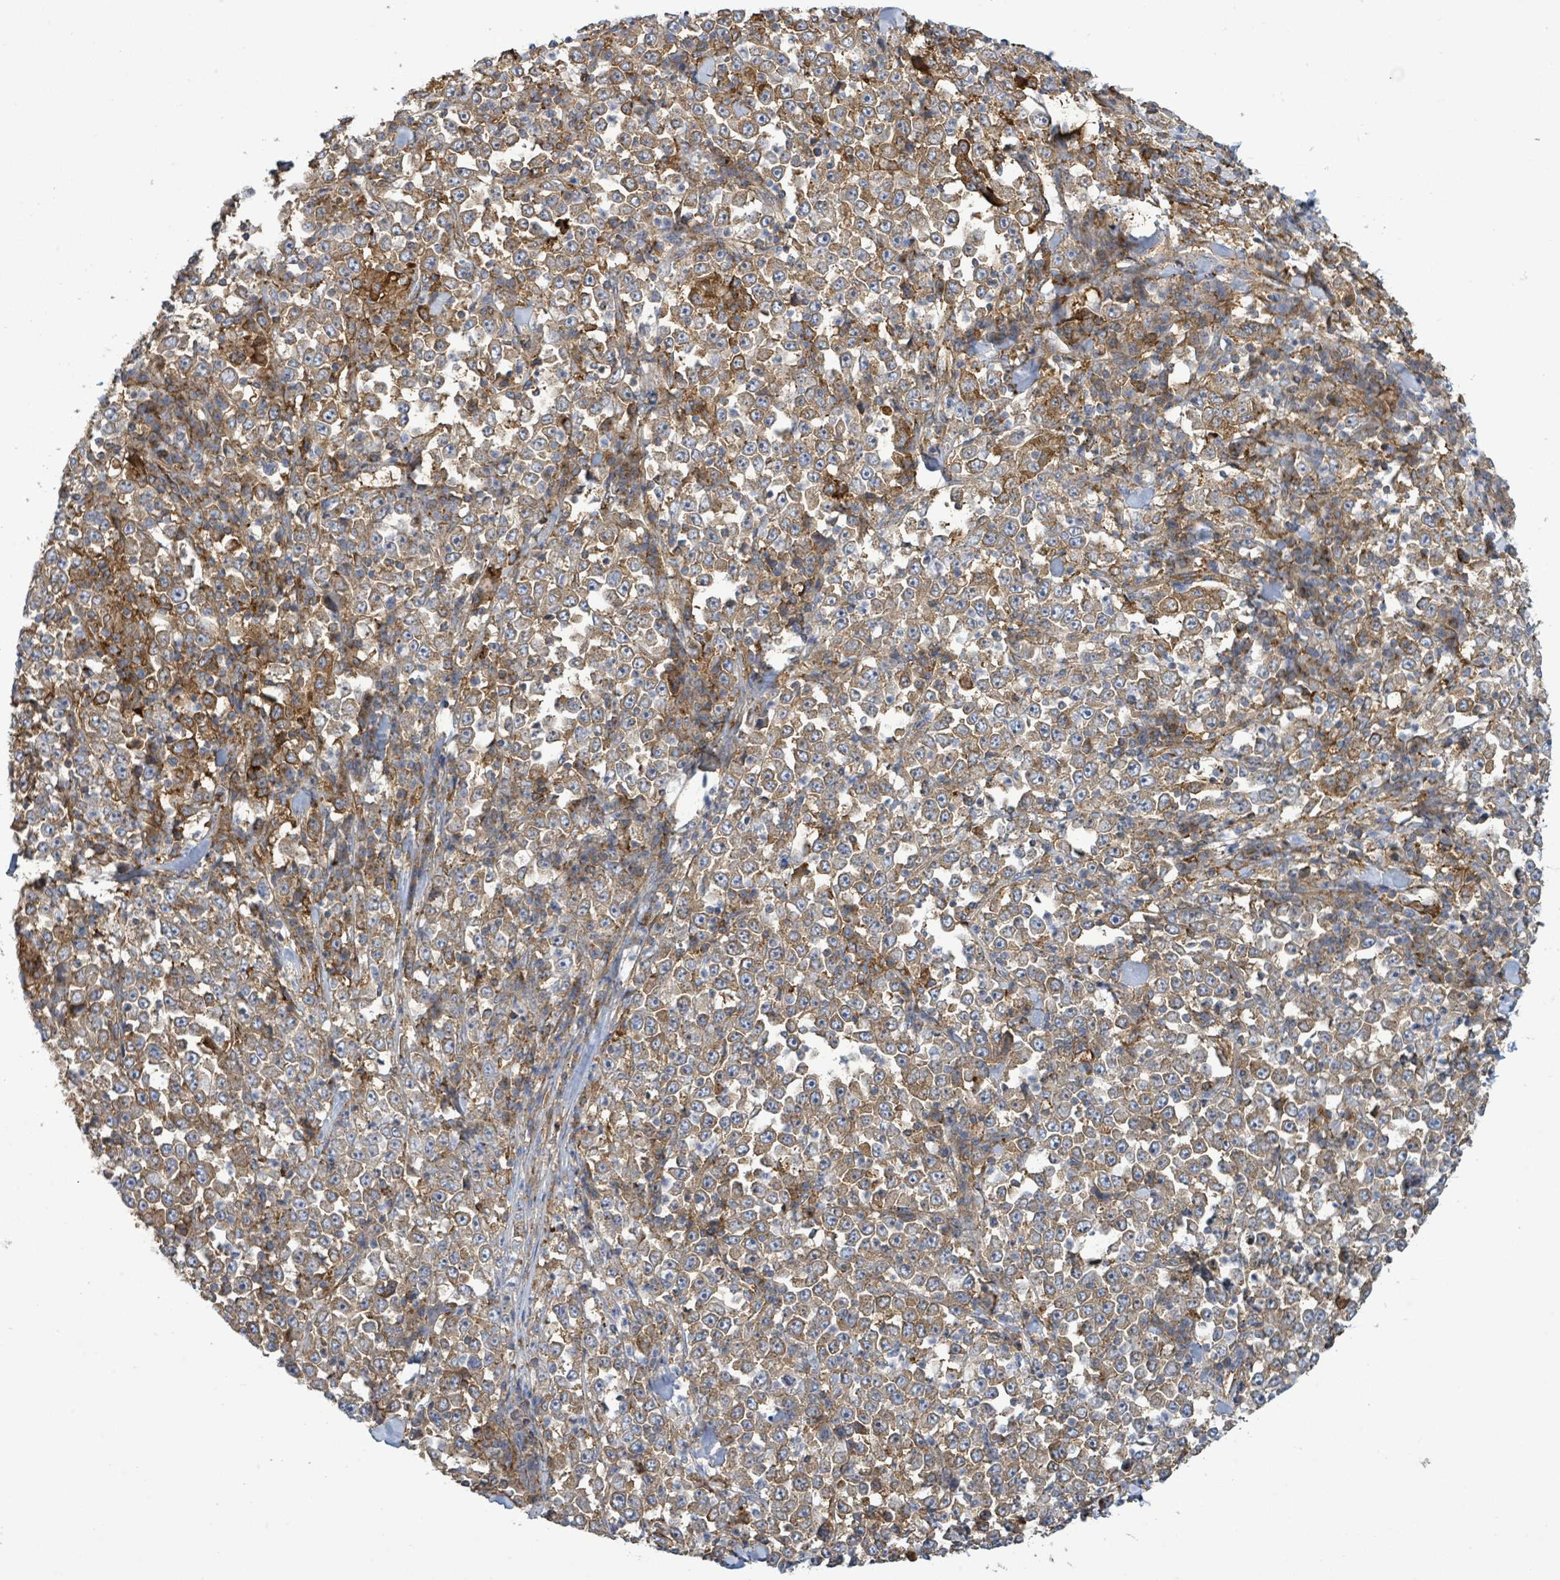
{"staining": {"intensity": "moderate", "quantity": ">75%", "location": "cytoplasmic/membranous"}, "tissue": "stomach cancer", "cell_type": "Tumor cells", "image_type": "cancer", "snomed": [{"axis": "morphology", "description": "Normal tissue, NOS"}, {"axis": "morphology", "description": "Adenocarcinoma, NOS"}, {"axis": "topography", "description": "Stomach, upper"}, {"axis": "topography", "description": "Stomach"}], "caption": "Immunohistochemistry (IHC) staining of stomach cancer (adenocarcinoma), which exhibits medium levels of moderate cytoplasmic/membranous positivity in approximately >75% of tumor cells indicating moderate cytoplasmic/membranous protein positivity. The staining was performed using DAB (brown) for protein detection and nuclei were counterstained in hematoxylin (blue).", "gene": "EGFL7", "patient": {"sex": "male", "age": 59}}